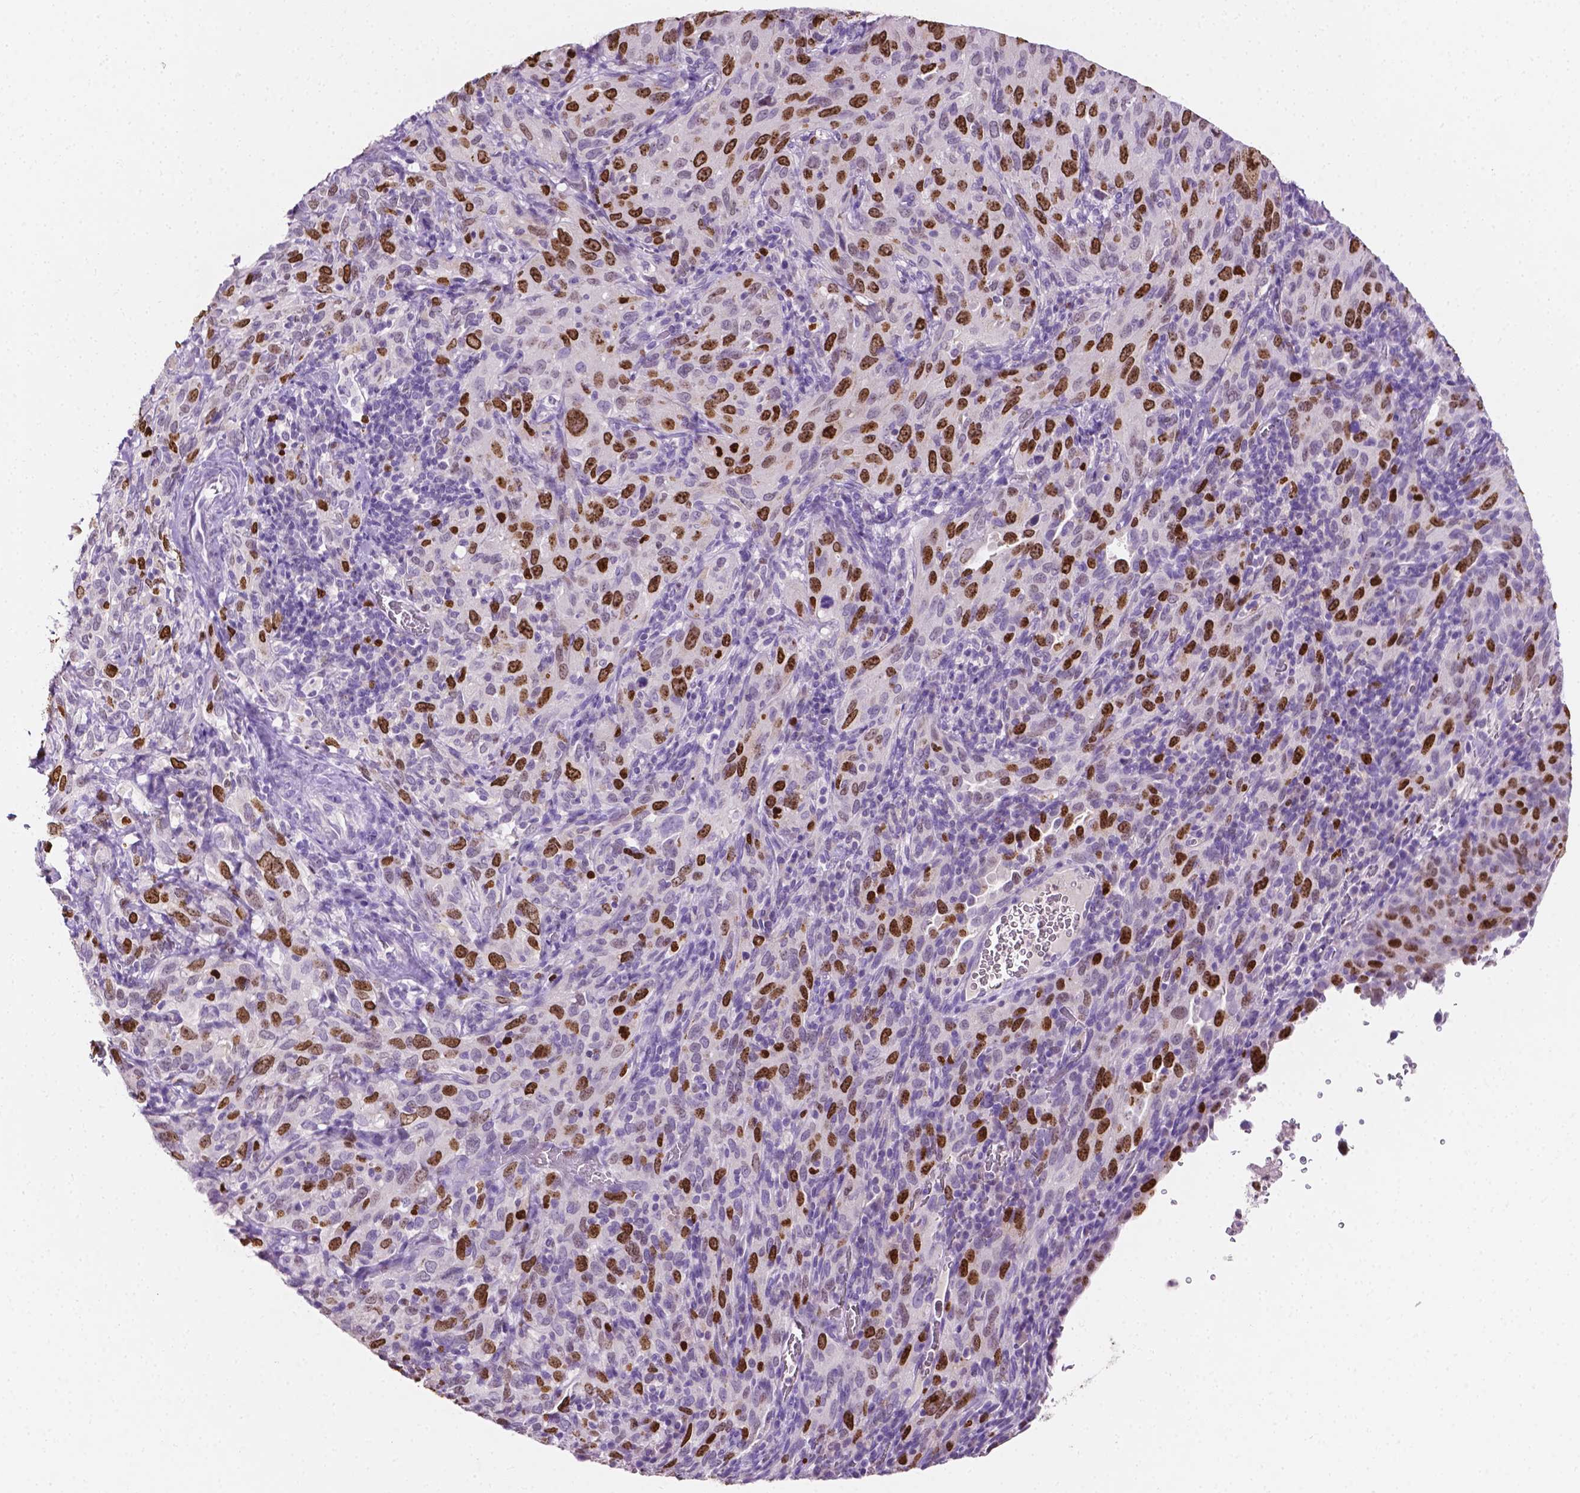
{"staining": {"intensity": "moderate", "quantity": "25%-75%", "location": "nuclear"}, "tissue": "cervical cancer", "cell_type": "Tumor cells", "image_type": "cancer", "snomed": [{"axis": "morphology", "description": "Normal tissue, NOS"}, {"axis": "morphology", "description": "Squamous cell carcinoma, NOS"}, {"axis": "topography", "description": "Cervix"}], "caption": "Protein expression analysis of human cervical squamous cell carcinoma reveals moderate nuclear staining in about 25%-75% of tumor cells.", "gene": "SIAH2", "patient": {"sex": "female", "age": 51}}